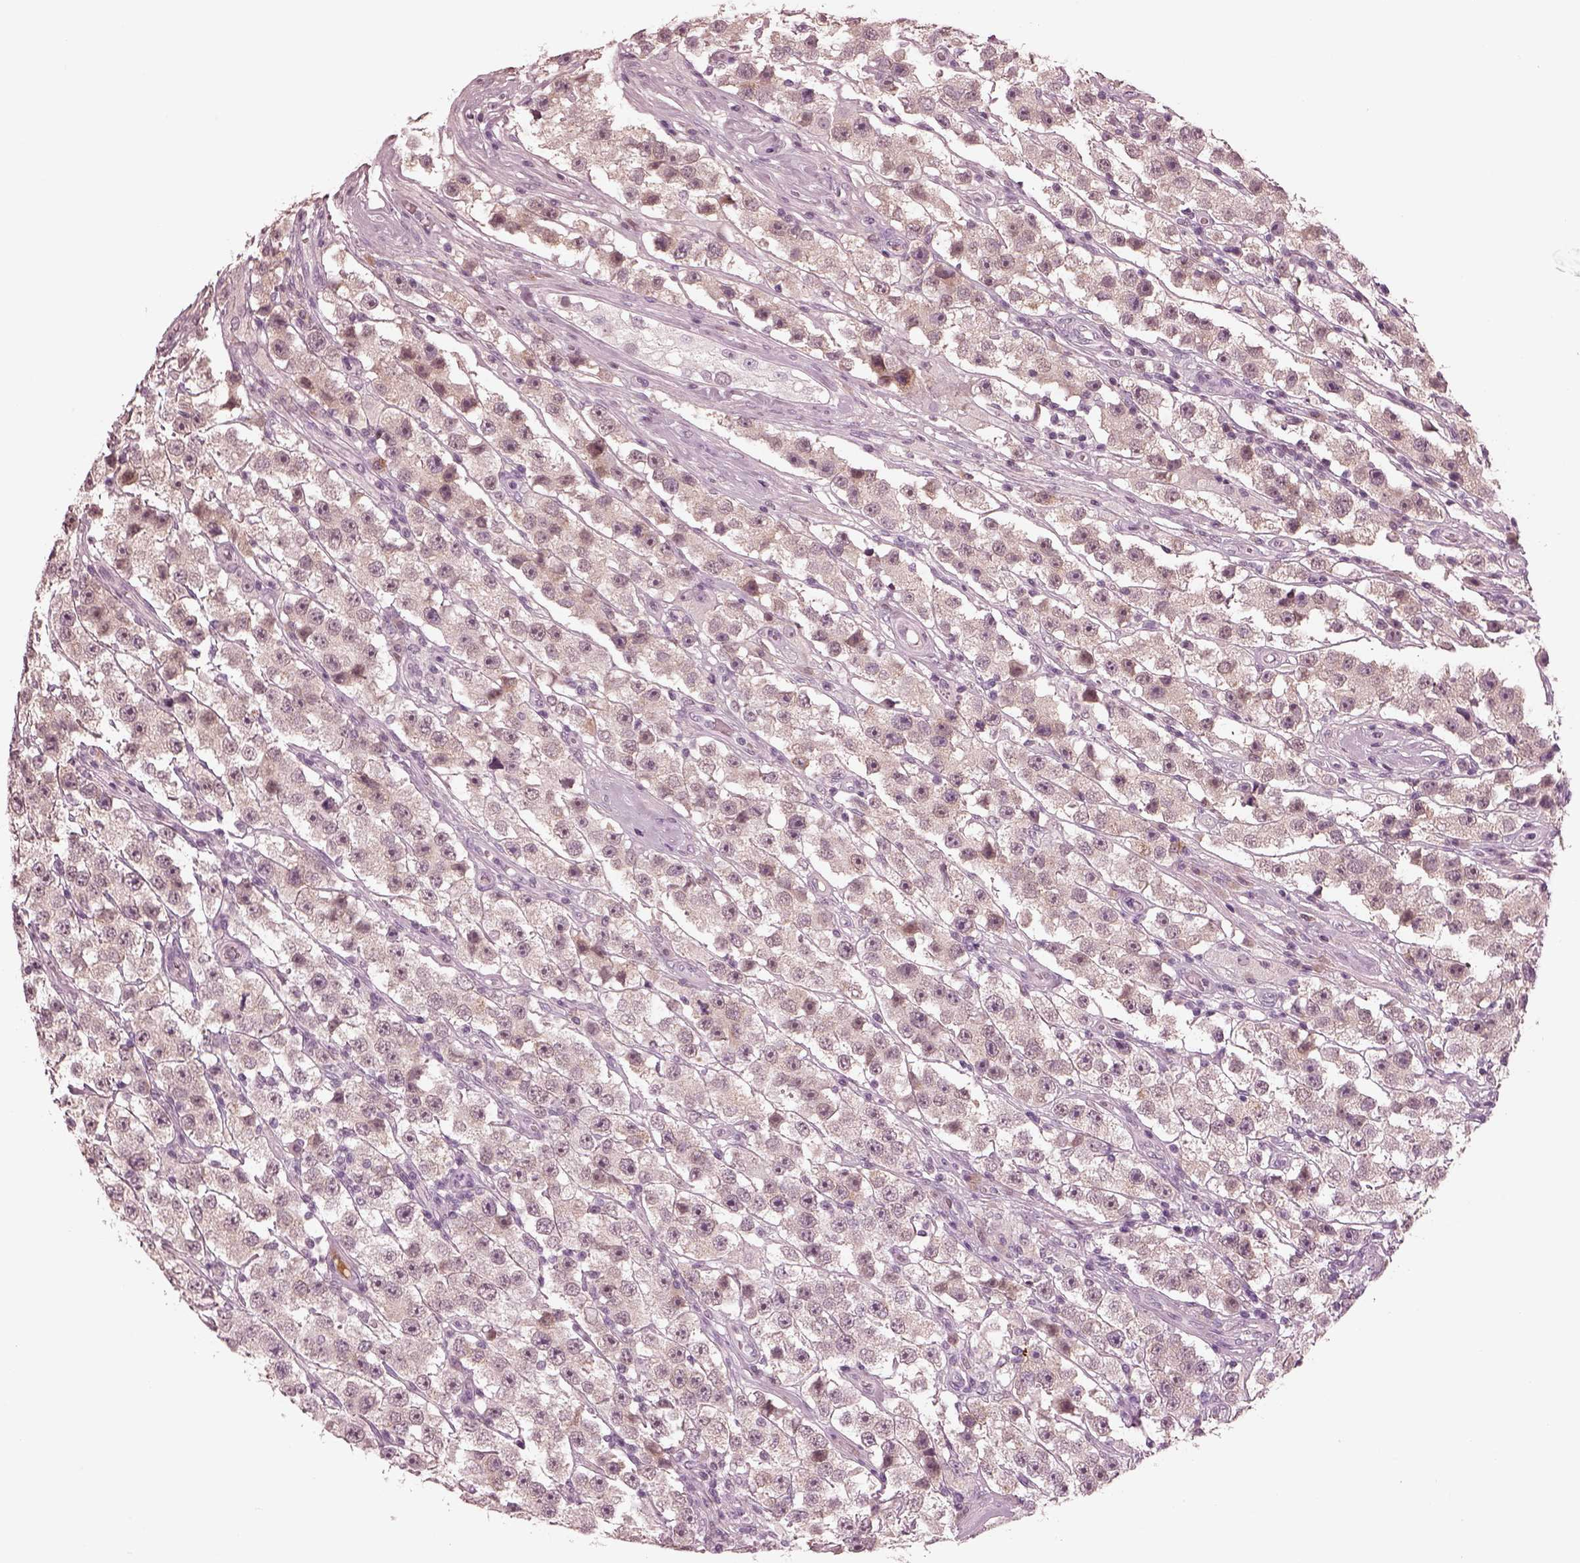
{"staining": {"intensity": "weak", "quantity": "25%-75%", "location": "cytoplasmic/membranous"}, "tissue": "testis cancer", "cell_type": "Tumor cells", "image_type": "cancer", "snomed": [{"axis": "morphology", "description": "Seminoma, NOS"}, {"axis": "topography", "description": "Testis"}], "caption": "A photomicrograph of seminoma (testis) stained for a protein reveals weak cytoplasmic/membranous brown staining in tumor cells.", "gene": "KCNA2", "patient": {"sex": "male", "age": 45}}